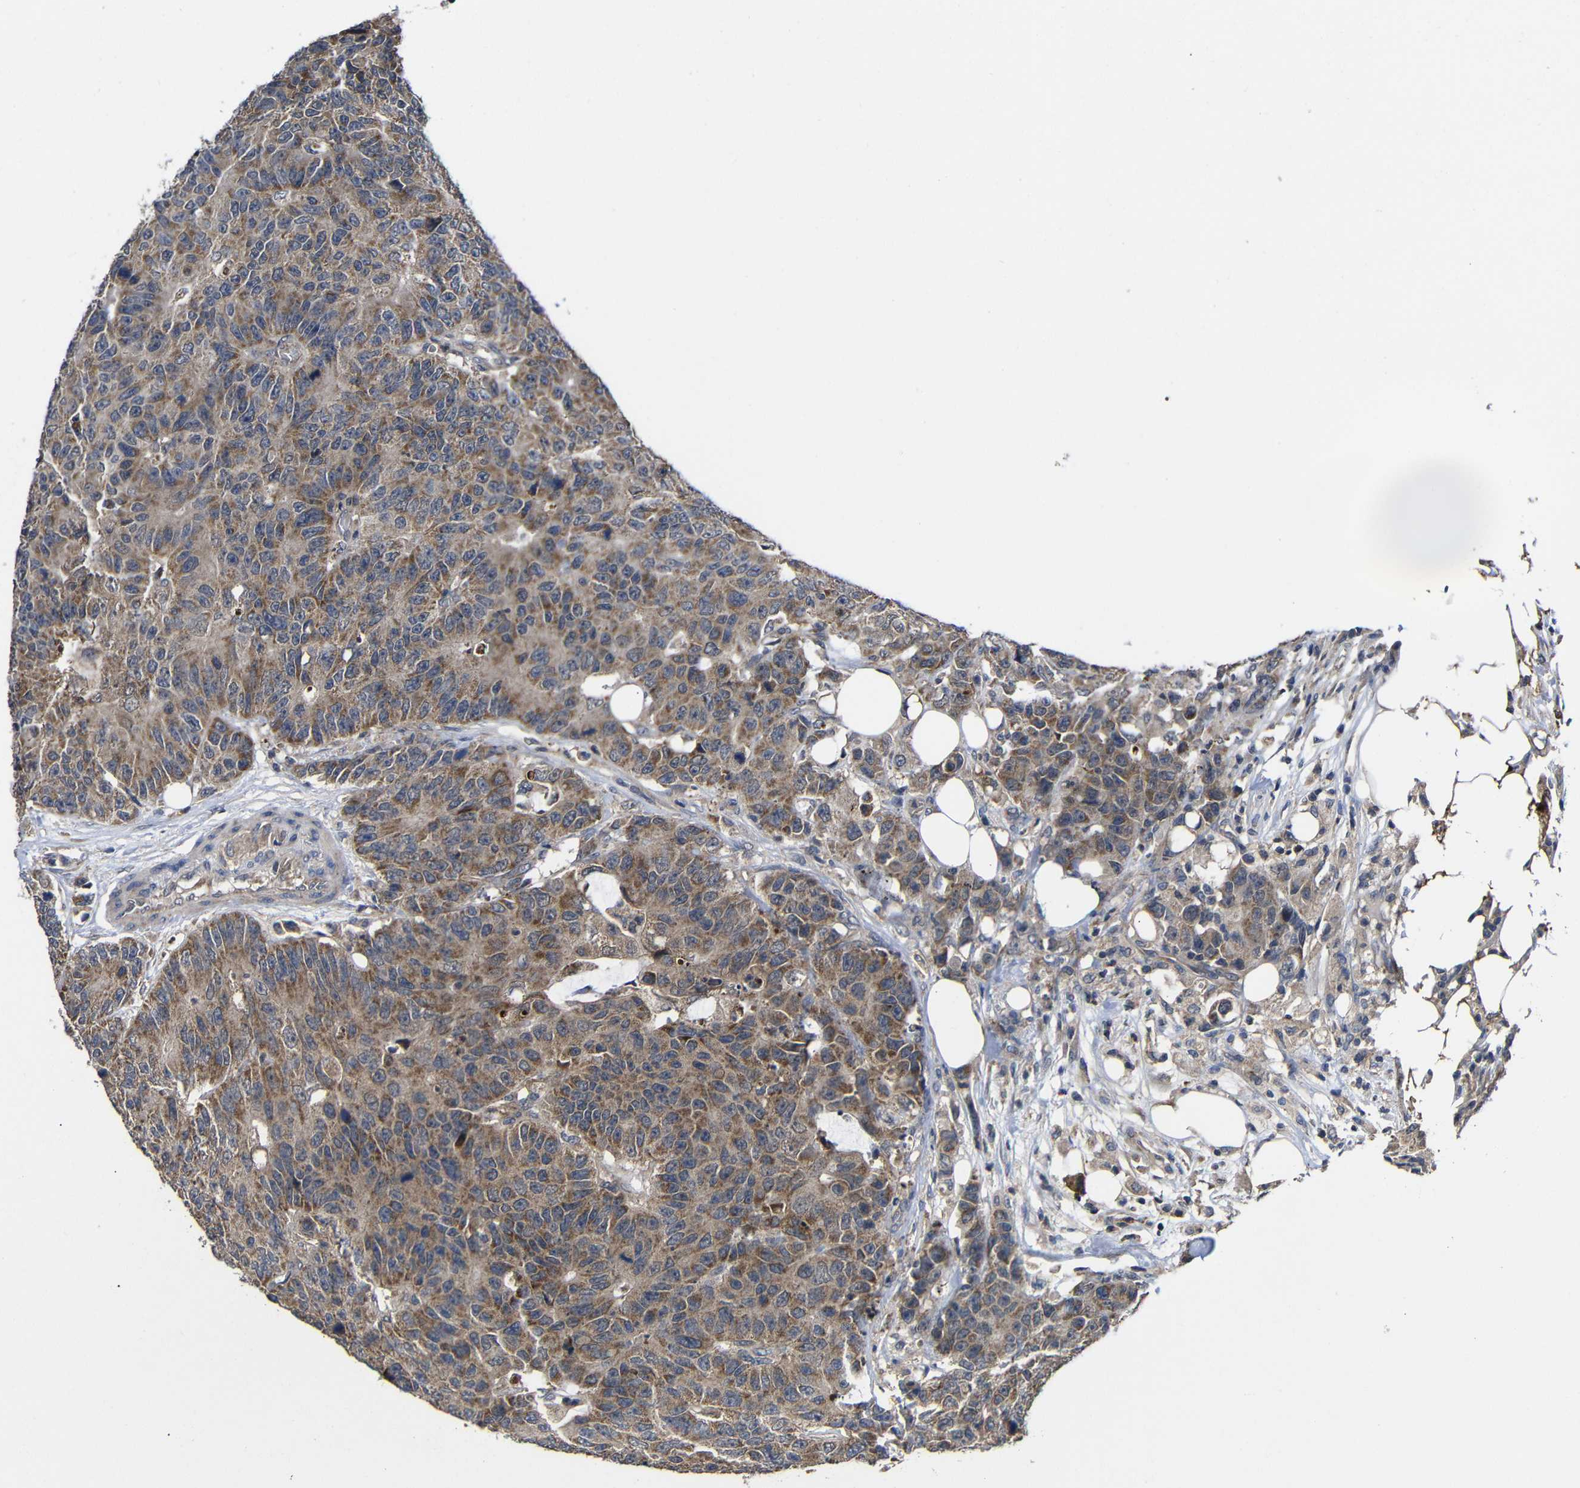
{"staining": {"intensity": "moderate", "quantity": ">75%", "location": "cytoplasmic/membranous"}, "tissue": "colorectal cancer", "cell_type": "Tumor cells", "image_type": "cancer", "snomed": [{"axis": "morphology", "description": "Adenocarcinoma, NOS"}, {"axis": "topography", "description": "Colon"}], "caption": "A brown stain highlights moderate cytoplasmic/membranous expression of a protein in colorectal cancer (adenocarcinoma) tumor cells.", "gene": "LPAR5", "patient": {"sex": "female", "age": 86}}